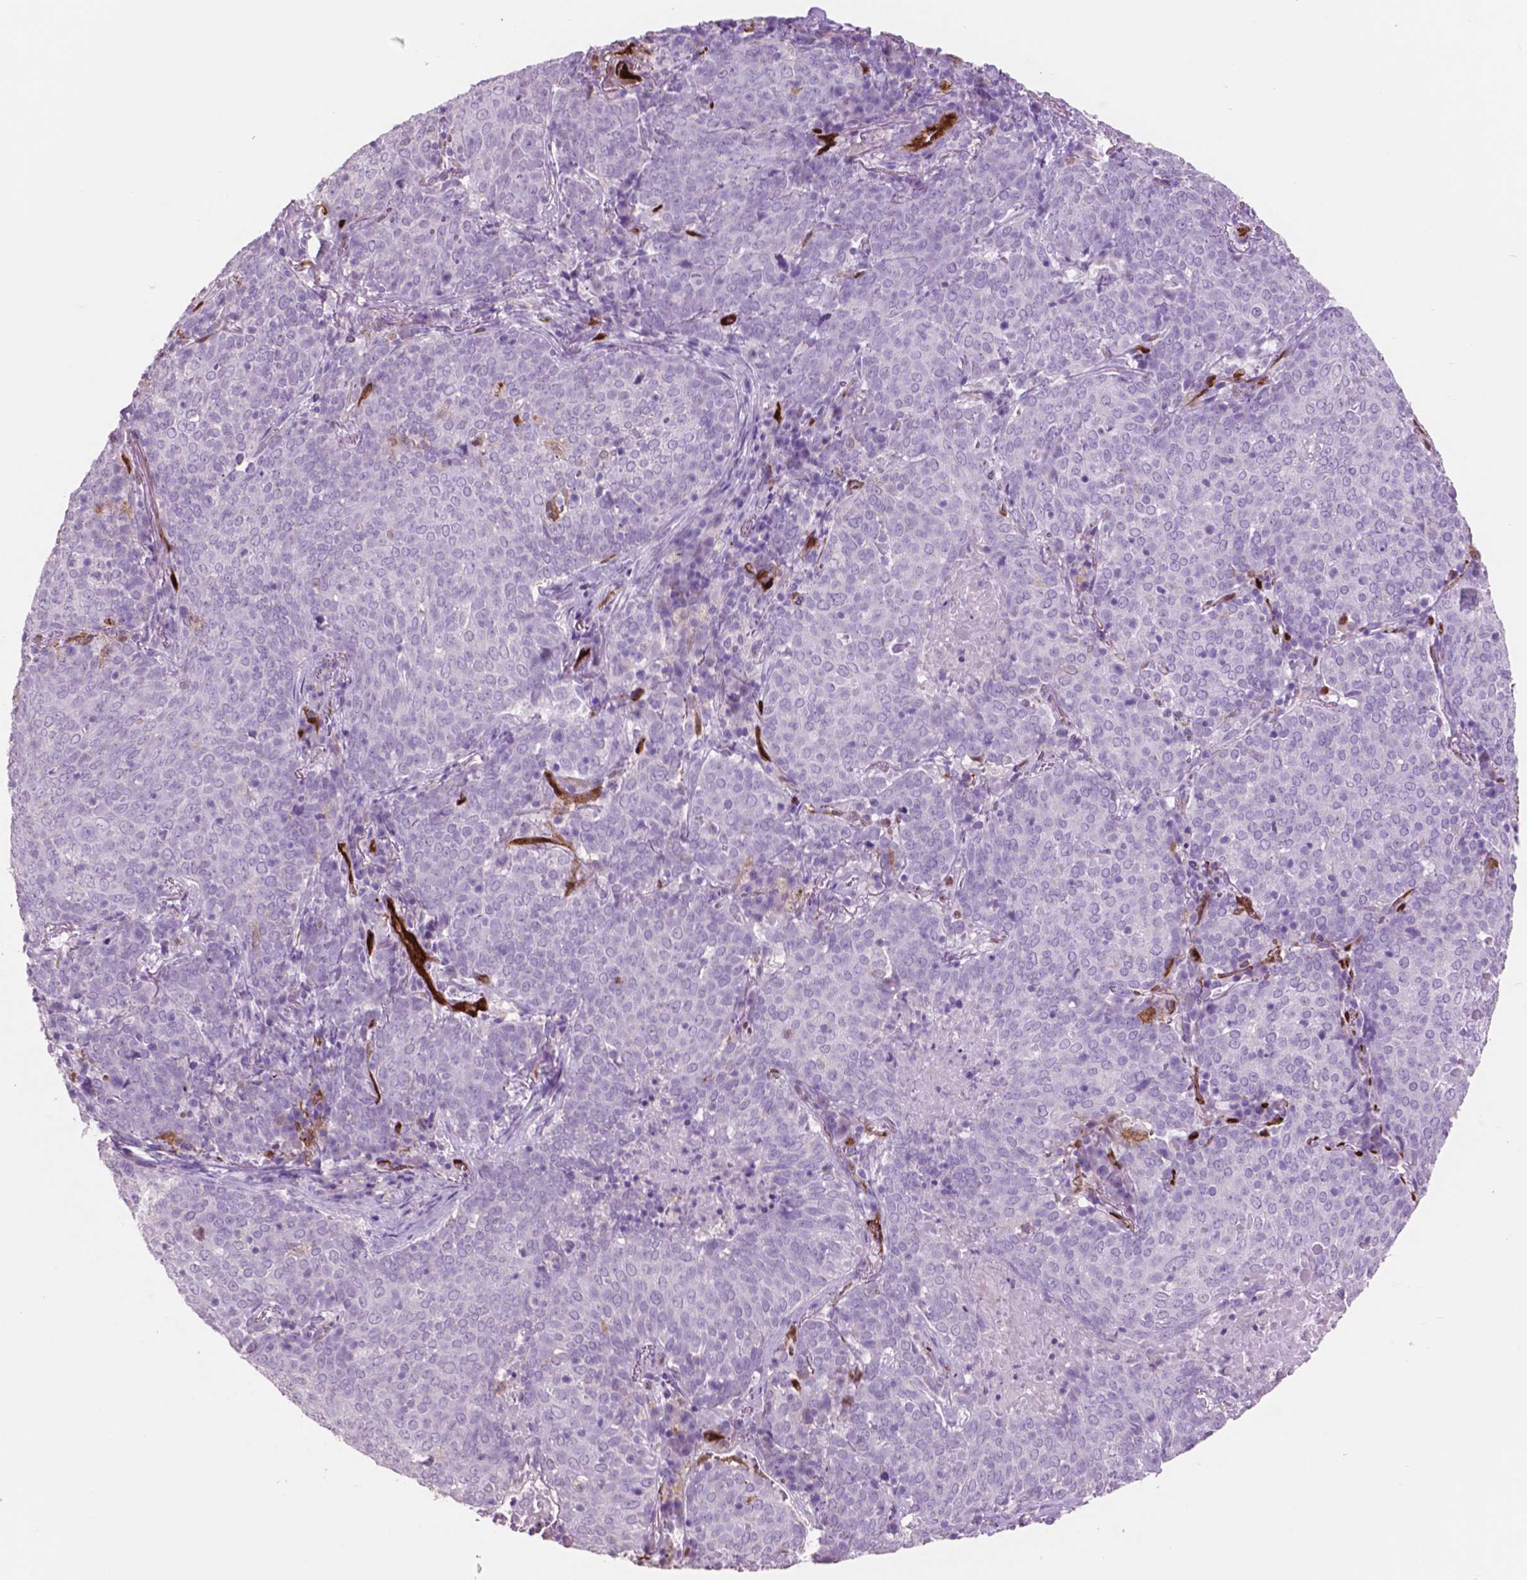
{"staining": {"intensity": "negative", "quantity": "none", "location": "none"}, "tissue": "lung cancer", "cell_type": "Tumor cells", "image_type": "cancer", "snomed": [{"axis": "morphology", "description": "Squamous cell carcinoma, NOS"}, {"axis": "topography", "description": "Lung"}], "caption": "The micrograph shows no significant positivity in tumor cells of lung squamous cell carcinoma. Brightfield microscopy of immunohistochemistry (IHC) stained with DAB (3,3'-diaminobenzidine) (brown) and hematoxylin (blue), captured at high magnification.", "gene": "IDO1", "patient": {"sex": "male", "age": 82}}